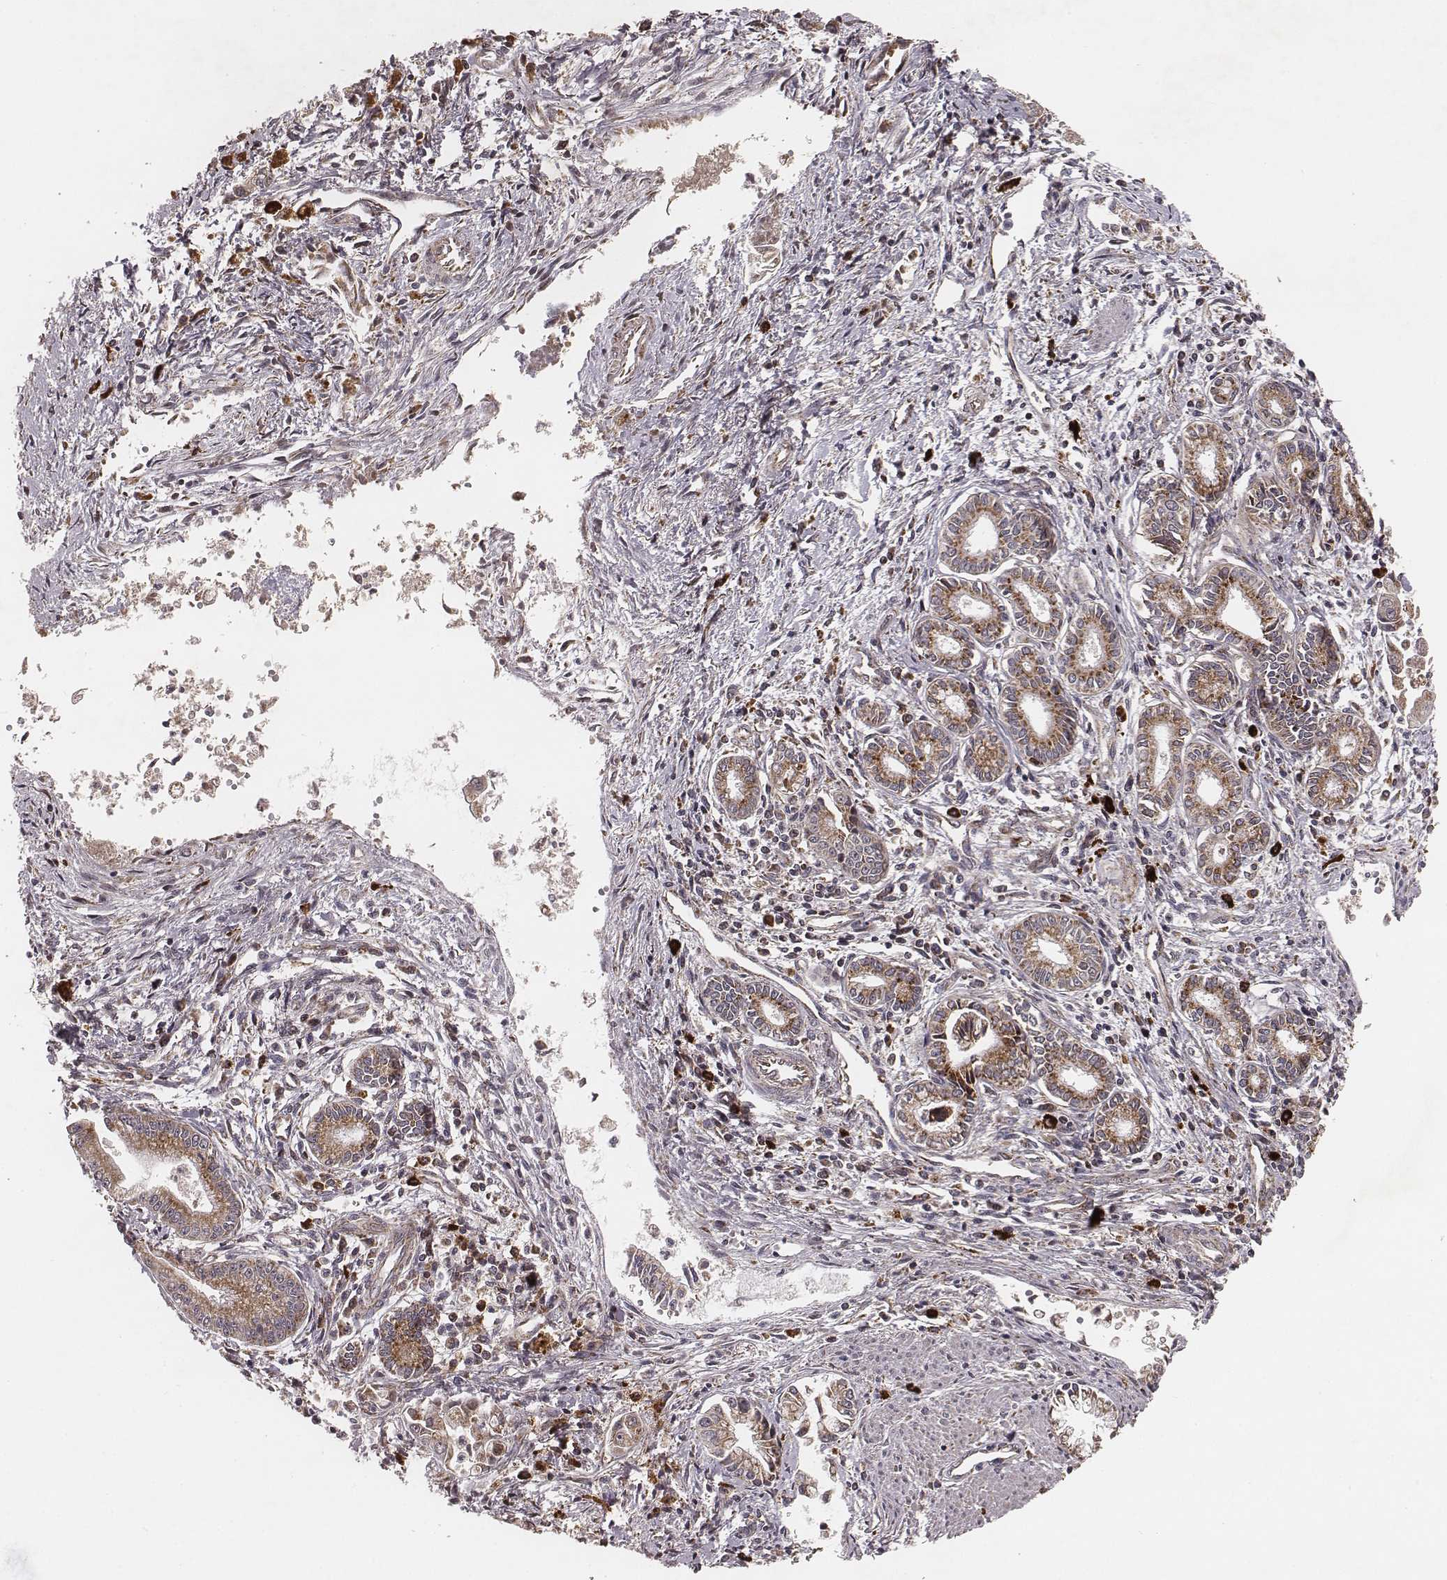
{"staining": {"intensity": "moderate", "quantity": ">75%", "location": "cytoplasmic/membranous"}, "tissue": "pancreatic cancer", "cell_type": "Tumor cells", "image_type": "cancer", "snomed": [{"axis": "morphology", "description": "Adenocarcinoma, NOS"}, {"axis": "topography", "description": "Pancreas"}], "caption": "Immunohistochemical staining of human pancreatic cancer reveals moderate cytoplasmic/membranous protein staining in about >75% of tumor cells.", "gene": "ZDHHC21", "patient": {"sex": "female", "age": 65}}